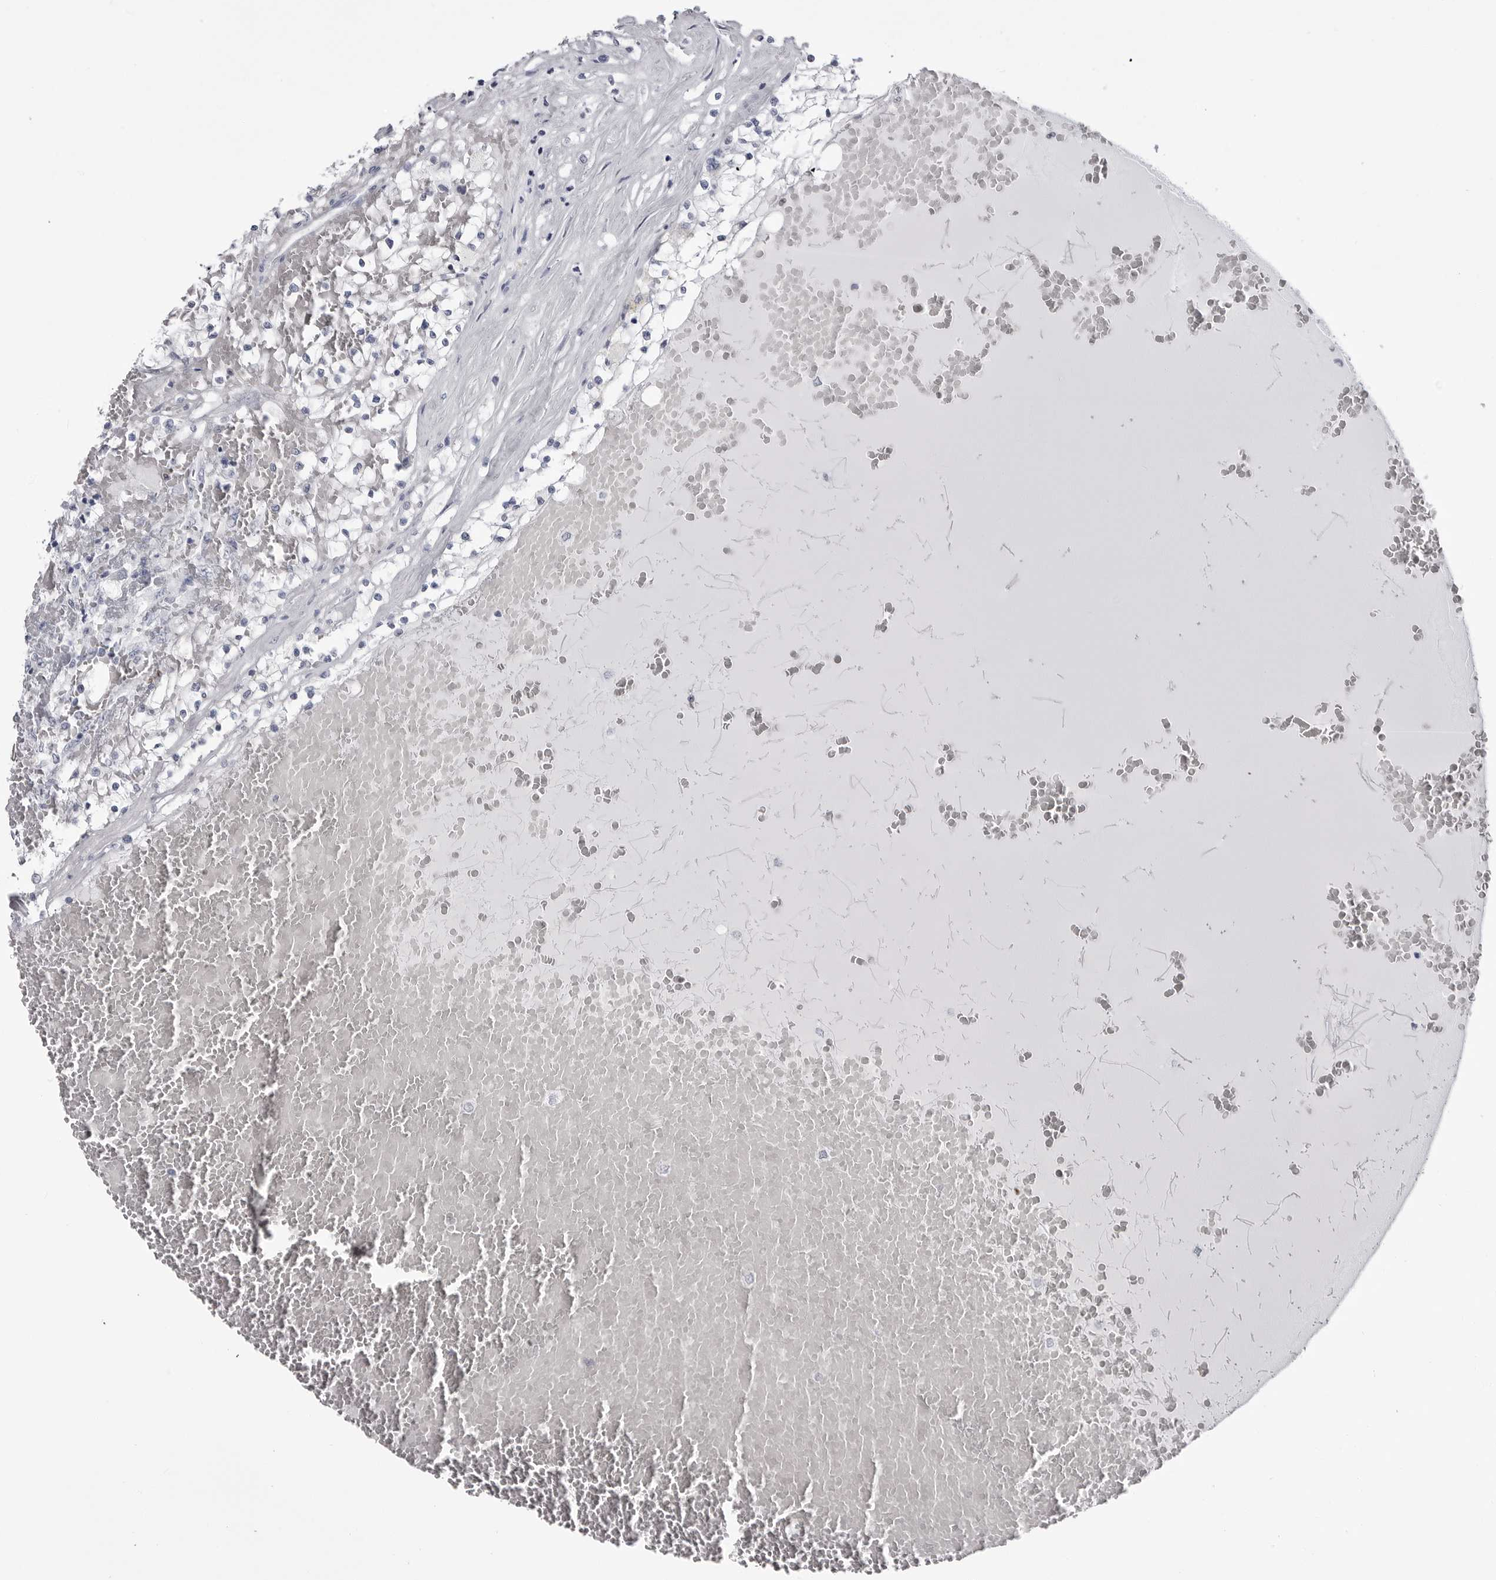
{"staining": {"intensity": "negative", "quantity": "none", "location": "none"}, "tissue": "renal cancer", "cell_type": "Tumor cells", "image_type": "cancer", "snomed": [{"axis": "morphology", "description": "Normal tissue, NOS"}, {"axis": "morphology", "description": "Adenocarcinoma, NOS"}, {"axis": "topography", "description": "Kidney"}], "caption": "Immunohistochemistry of renal cancer demonstrates no expression in tumor cells.", "gene": "STAP2", "patient": {"sex": "male", "age": 68}}